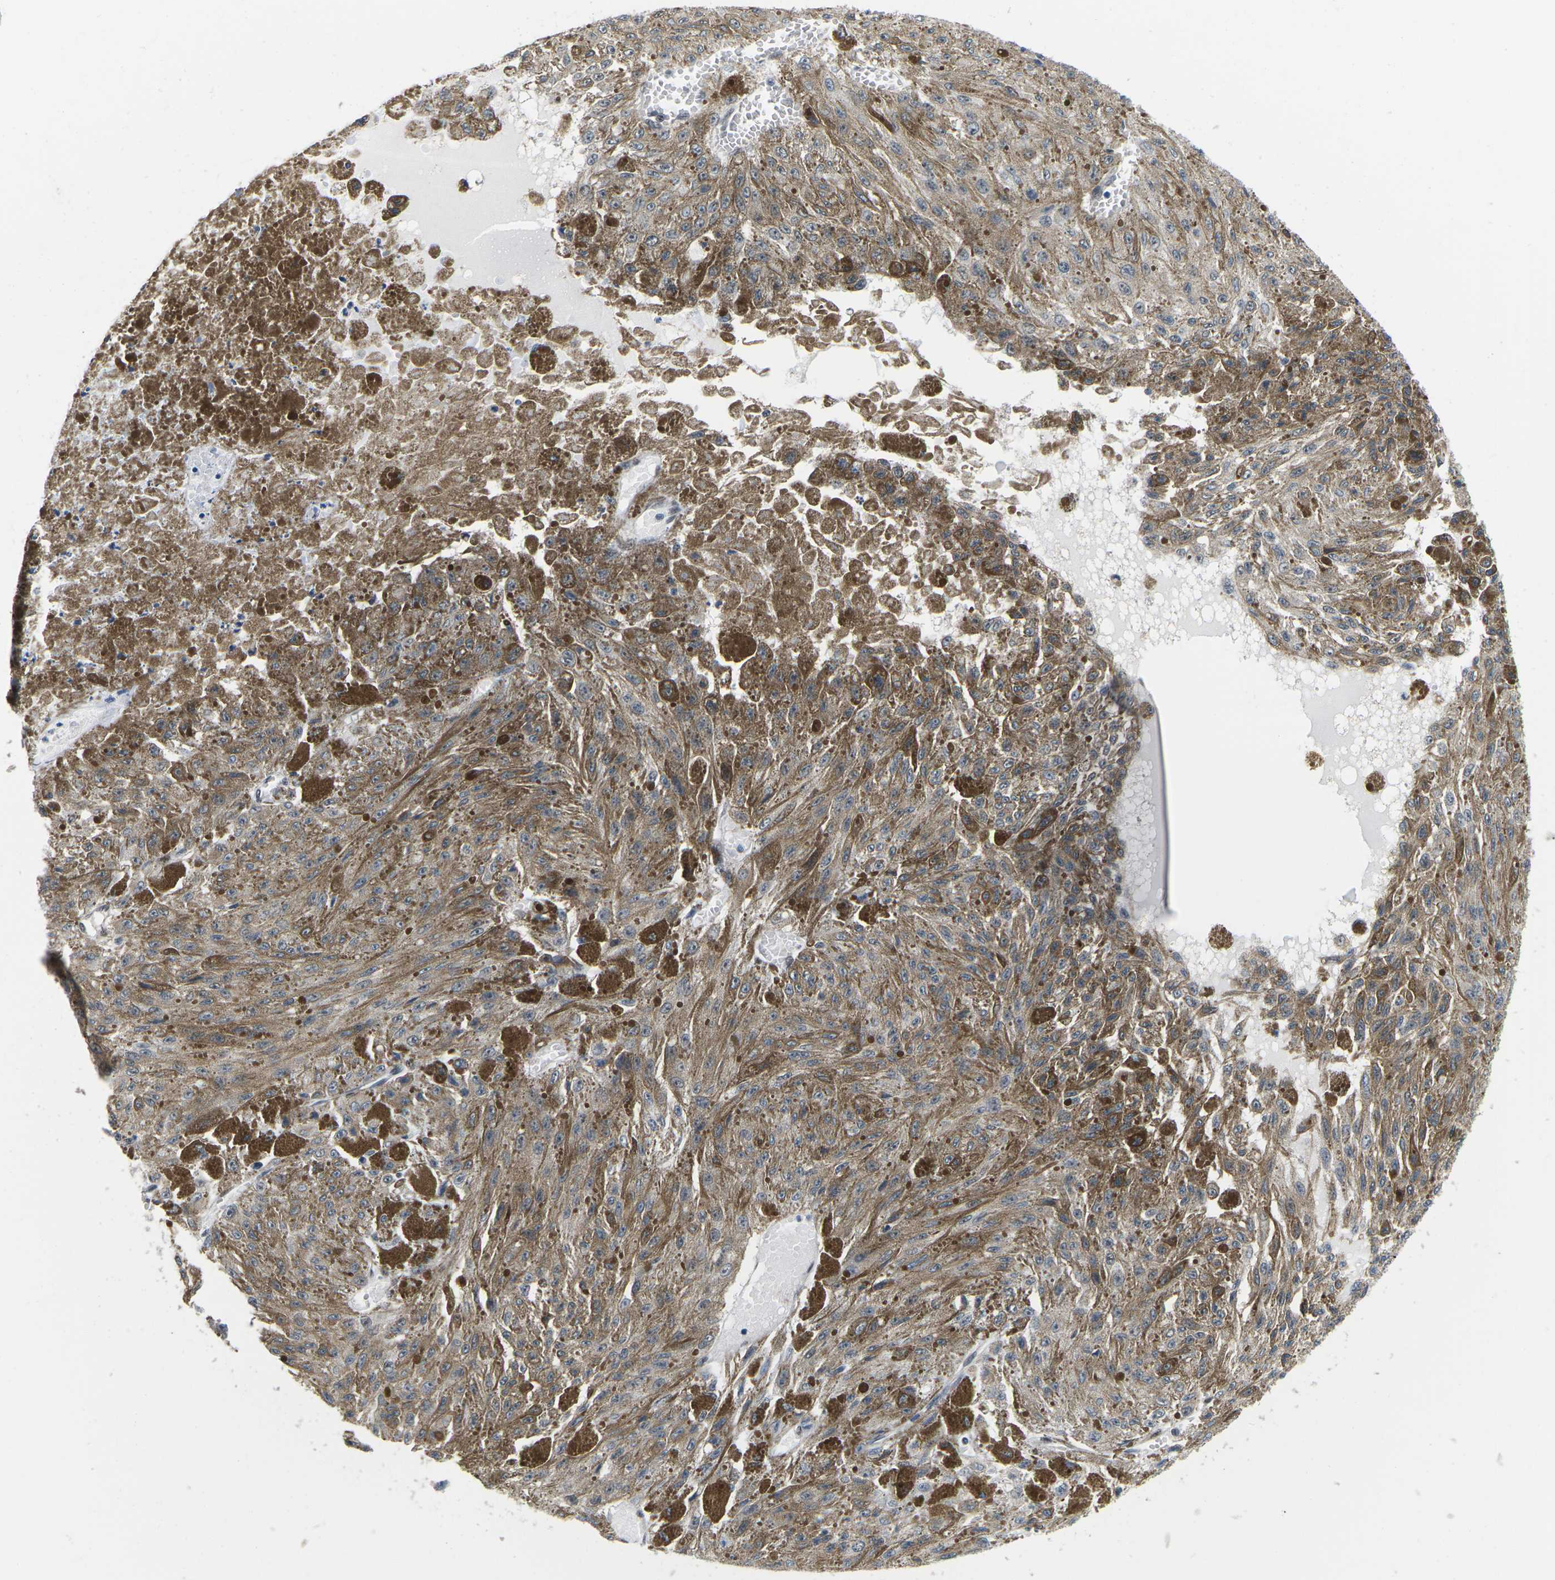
{"staining": {"intensity": "moderate", "quantity": ">75%", "location": "cytoplasmic/membranous"}, "tissue": "melanoma", "cell_type": "Tumor cells", "image_type": "cancer", "snomed": [{"axis": "morphology", "description": "Malignant melanoma, NOS"}, {"axis": "topography", "description": "Other"}], "caption": "Human malignant melanoma stained with a protein marker reveals moderate staining in tumor cells.", "gene": "UBA7", "patient": {"sex": "male", "age": 79}}